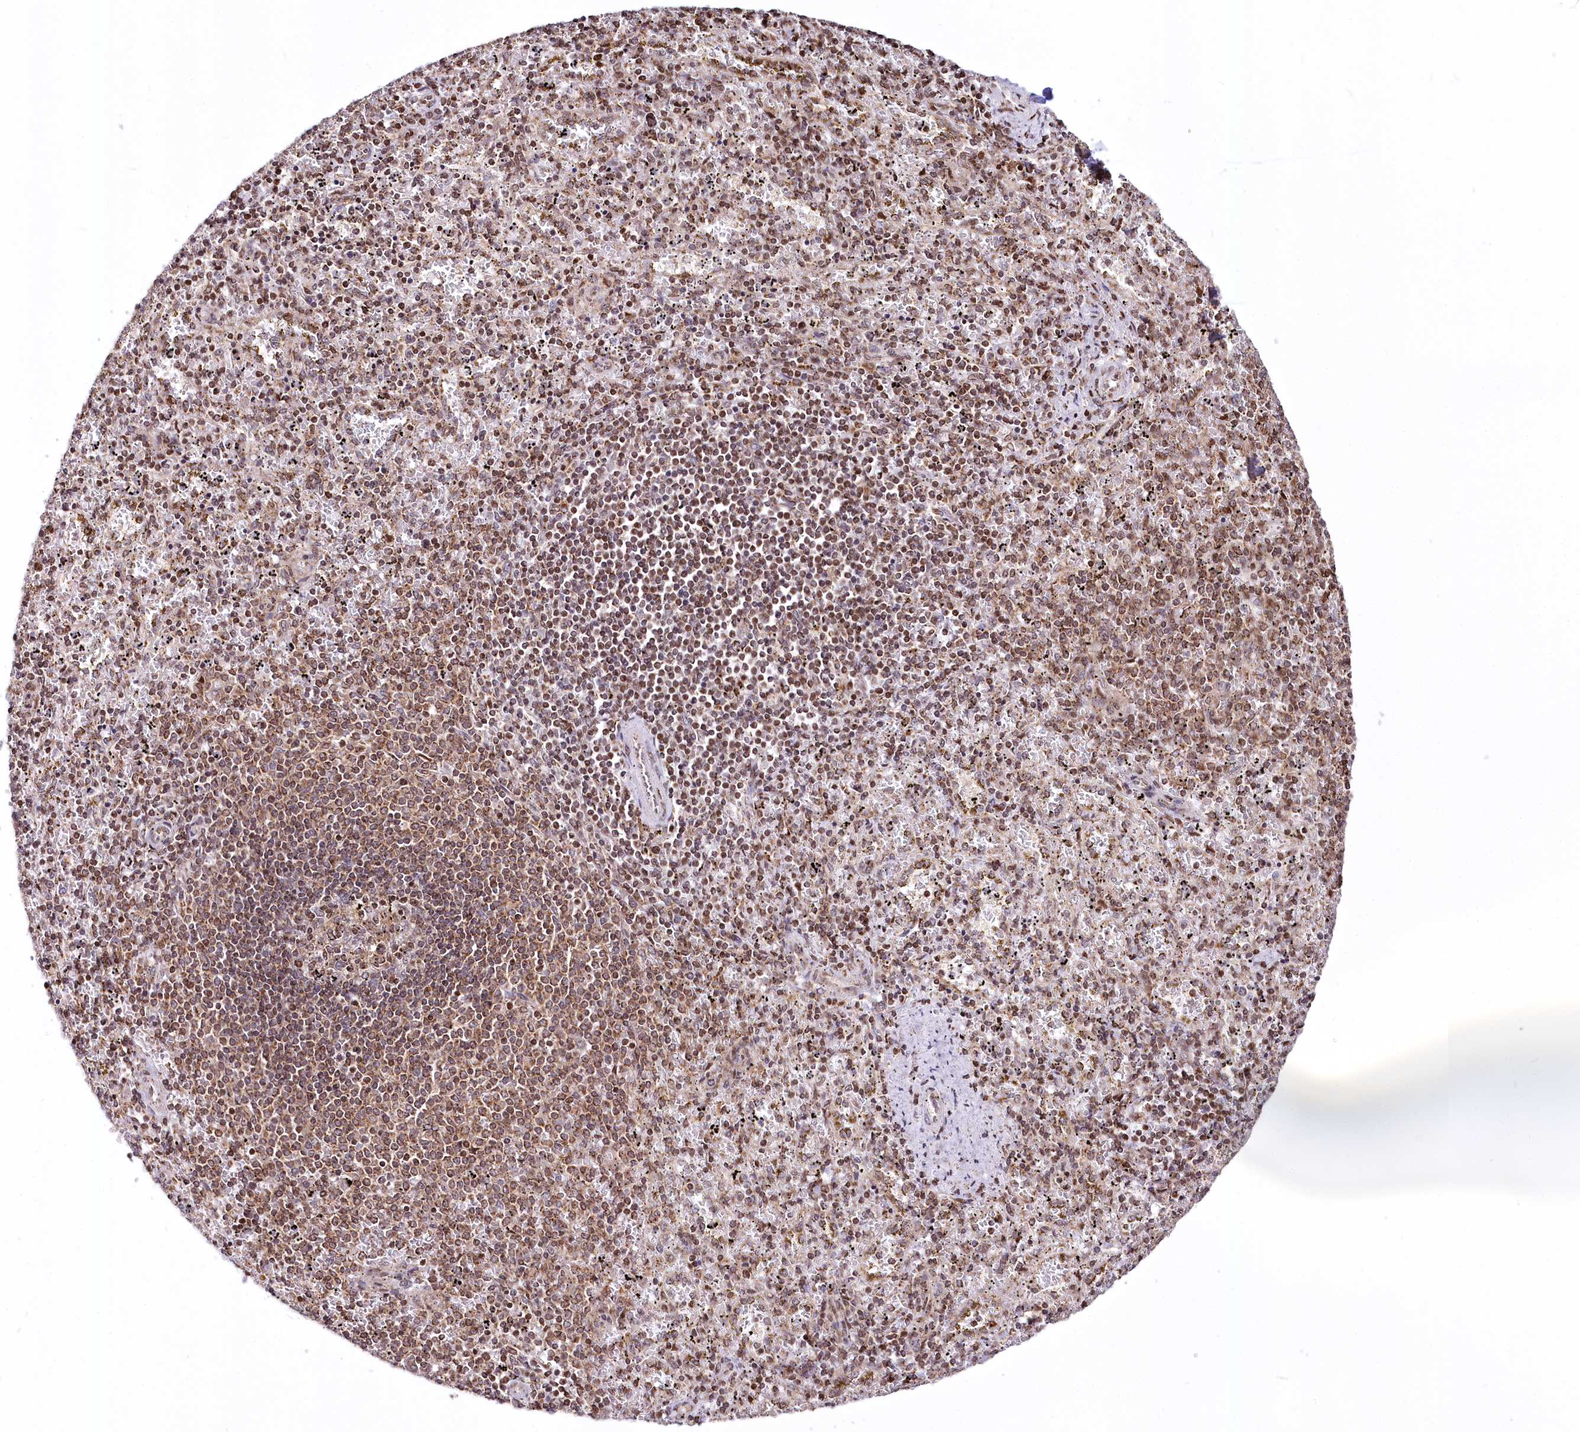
{"staining": {"intensity": "moderate", "quantity": "<25%", "location": "cytoplasmic/membranous,nuclear"}, "tissue": "spleen", "cell_type": "Cells in red pulp", "image_type": "normal", "snomed": [{"axis": "morphology", "description": "Normal tissue, NOS"}, {"axis": "topography", "description": "Spleen"}], "caption": "IHC micrograph of normal spleen stained for a protein (brown), which reveals low levels of moderate cytoplasmic/membranous,nuclear positivity in approximately <25% of cells in red pulp.", "gene": "ZFYVE27", "patient": {"sex": "male", "age": 11}}